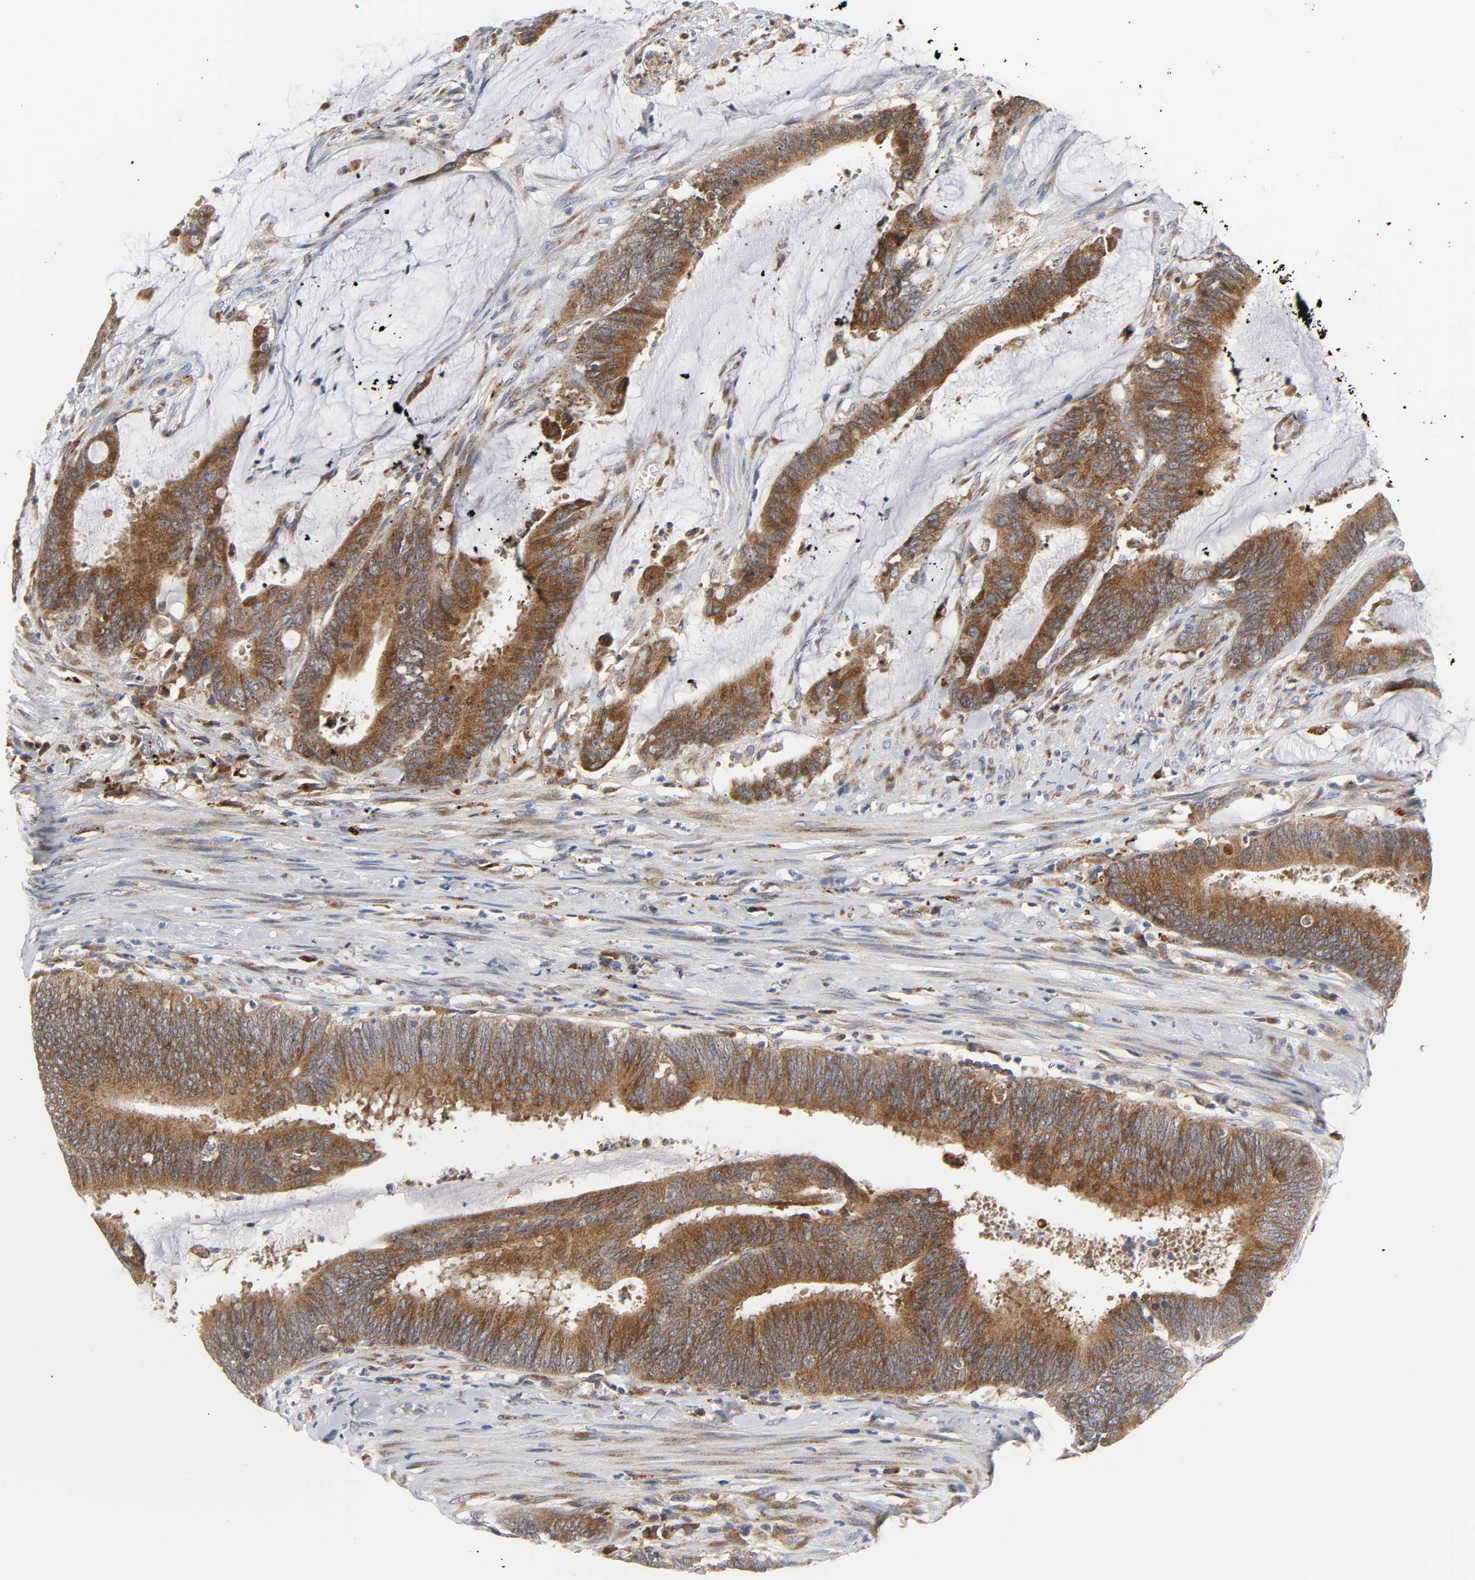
{"staining": {"intensity": "strong", "quantity": ">75%", "location": "cytoplasmic/membranous"}, "tissue": "colorectal cancer", "cell_type": "Tumor cells", "image_type": "cancer", "snomed": [{"axis": "morphology", "description": "Adenocarcinoma, NOS"}, {"axis": "topography", "description": "Rectum"}], "caption": "Immunohistochemistry (IHC) micrograph of human adenocarcinoma (colorectal) stained for a protein (brown), which exhibits high levels of strong cytoplasmic/membranous expression in approximately >75% of tumor cells.", "gene": "BAX", "patient": {"sex": "female", "age": 66}}